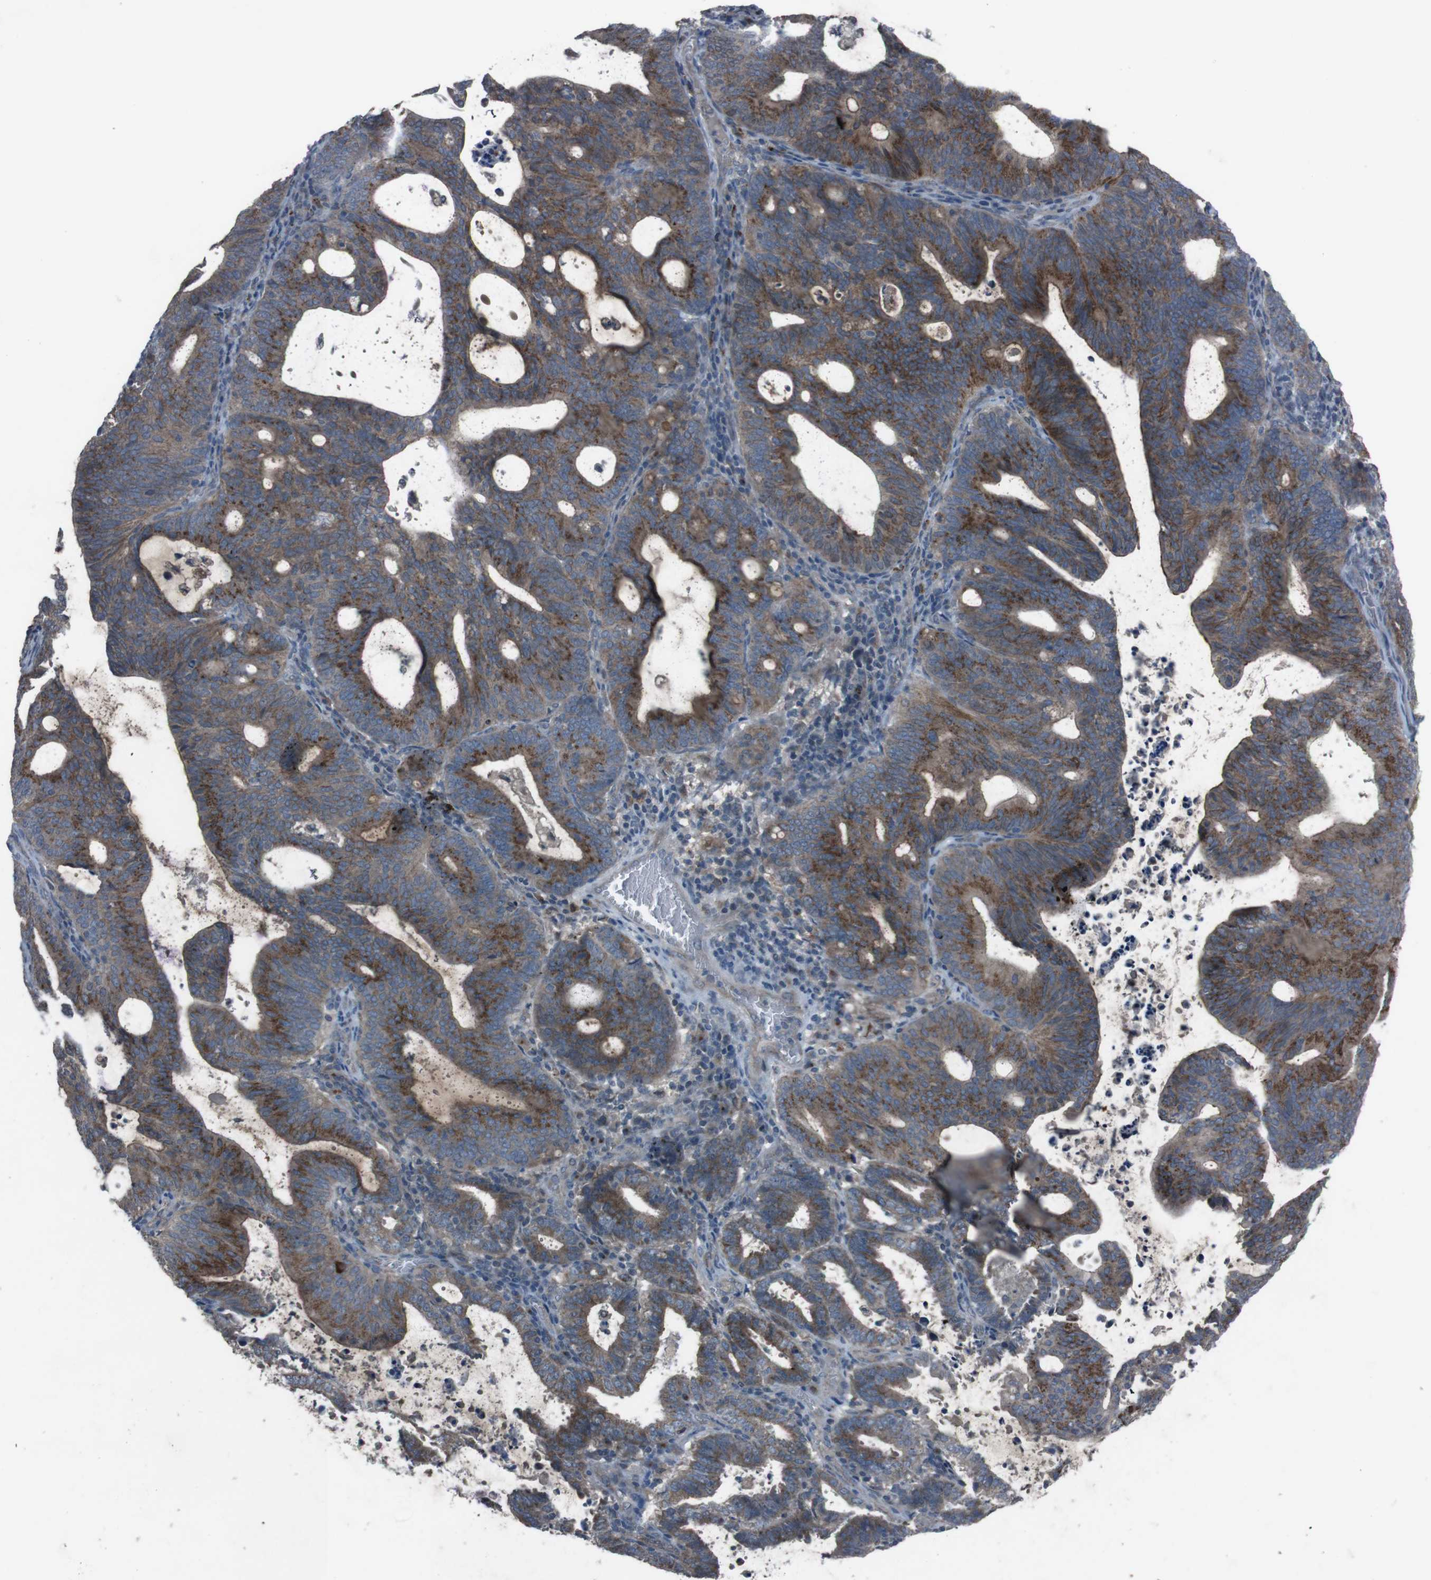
{"staining": {"intensity": "strong", "quantity": ">75%", "location": "cytoplasmic/membranous"}, "tissue": "endometrial cancer", "cell_type": "Tumor cells", "image_type": "cancer", "snomed": [{"axis": "morphology", "description": "Adenocarcinoma, NOS"}, {"axis": "topography", "description": "Uterus"}], "caption": "An IHC histopathology image of neoplastic tissue is shown. Protein staining in brown highlights strong cytoplasmic/membranous positivity in endometrial cancer within tumor cells.", "gene": "EFNA5", "patient": {"sex": "female", "age": 83}}